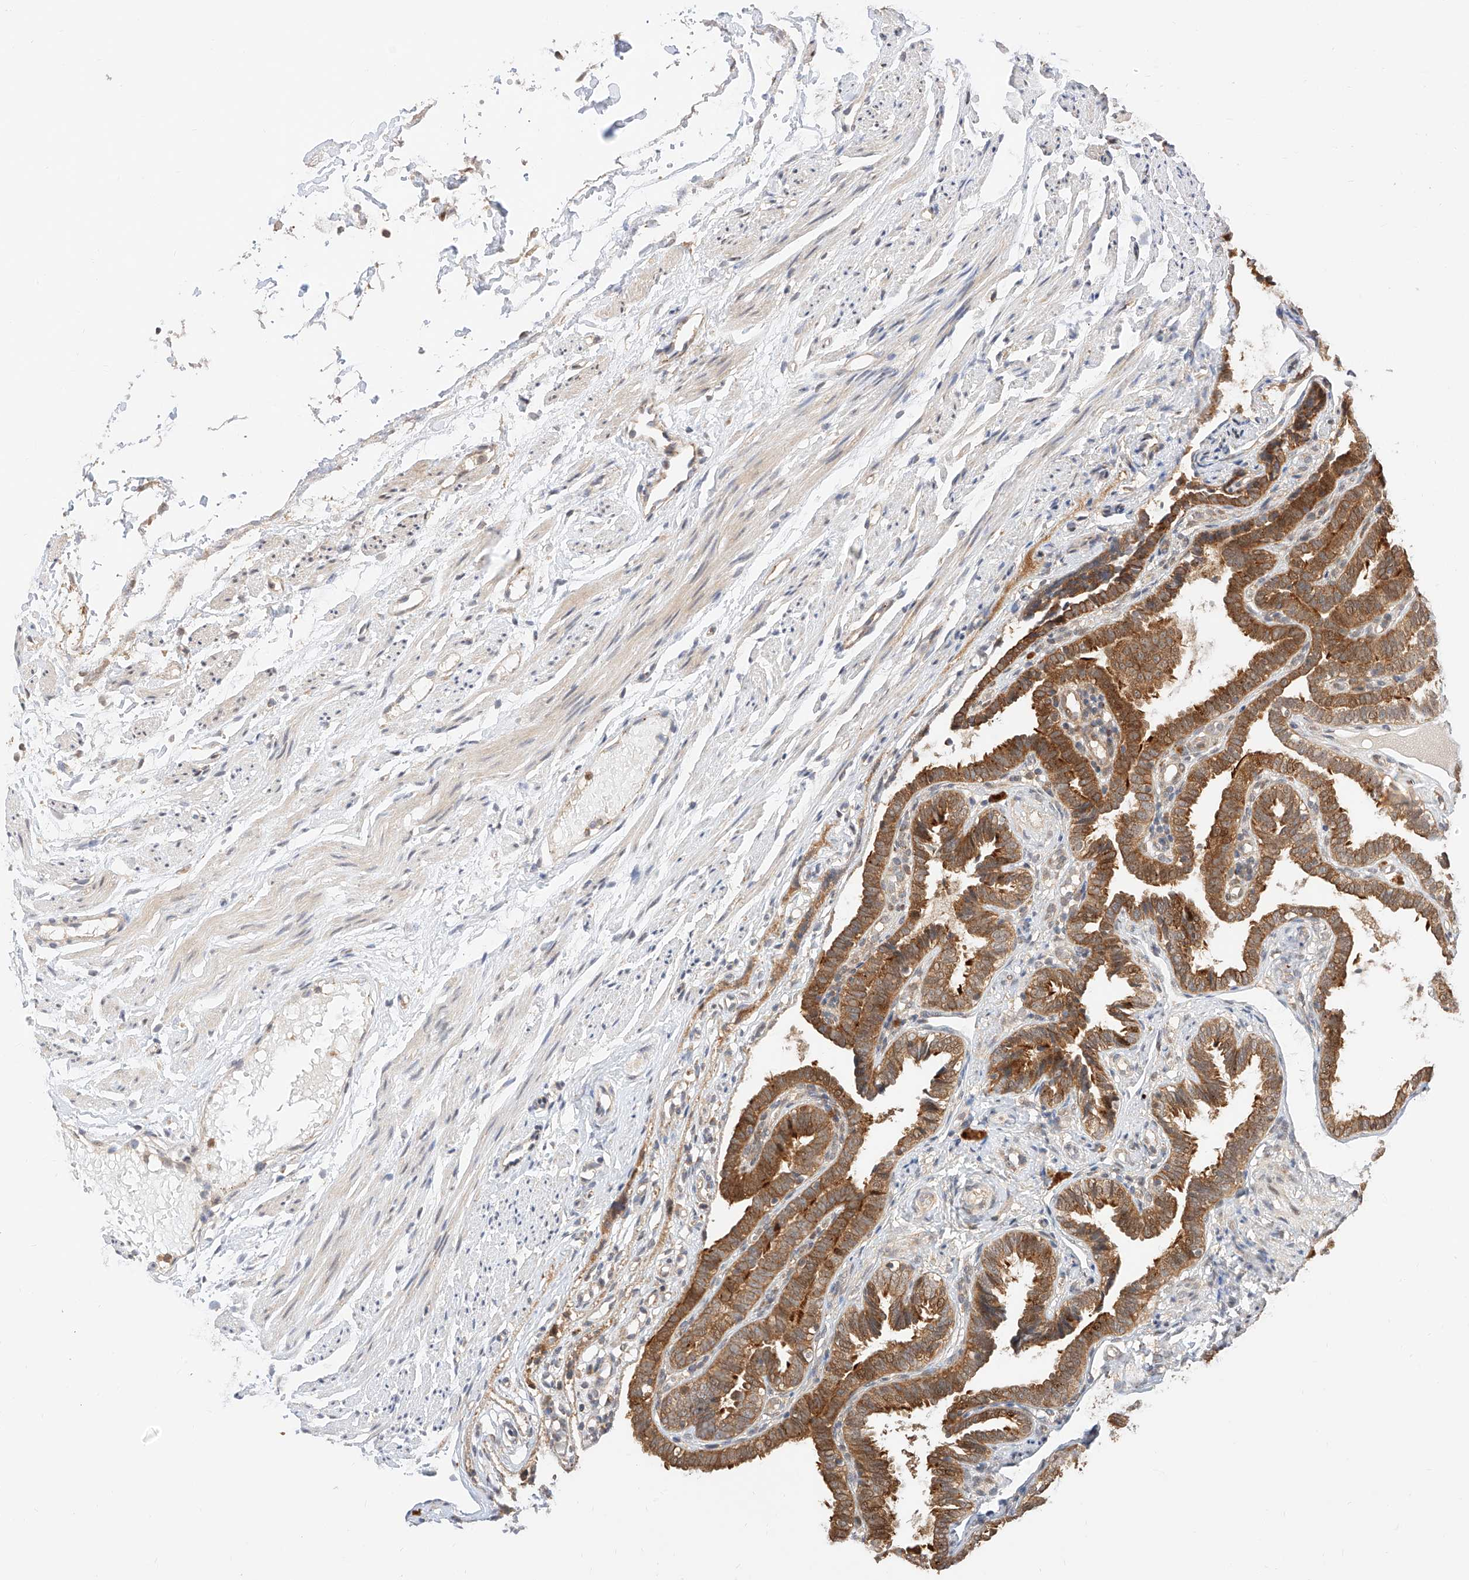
{"staining": {"intensity": "moderate", "quantity": ">75%", "location": "cytoplasmic/membranous,nuclear"}, "tissue": "fallopian tube", "cell_type": "Glandular cells", "image_type": "normal", "snomed": [{"axis": "morphology", "description": "Normal tissue, NOS"}, {"axis": "topography", "description": "Fallopian tube"}], "caption": "Immunohistochemical staining of benign human fallopian tube displays moderate cytoplasmic/membranous,nuclear protein staining in about >75% of glandular cells.", "gene": "EIF4H", "patient": {"sex": "female", "age": 39}}